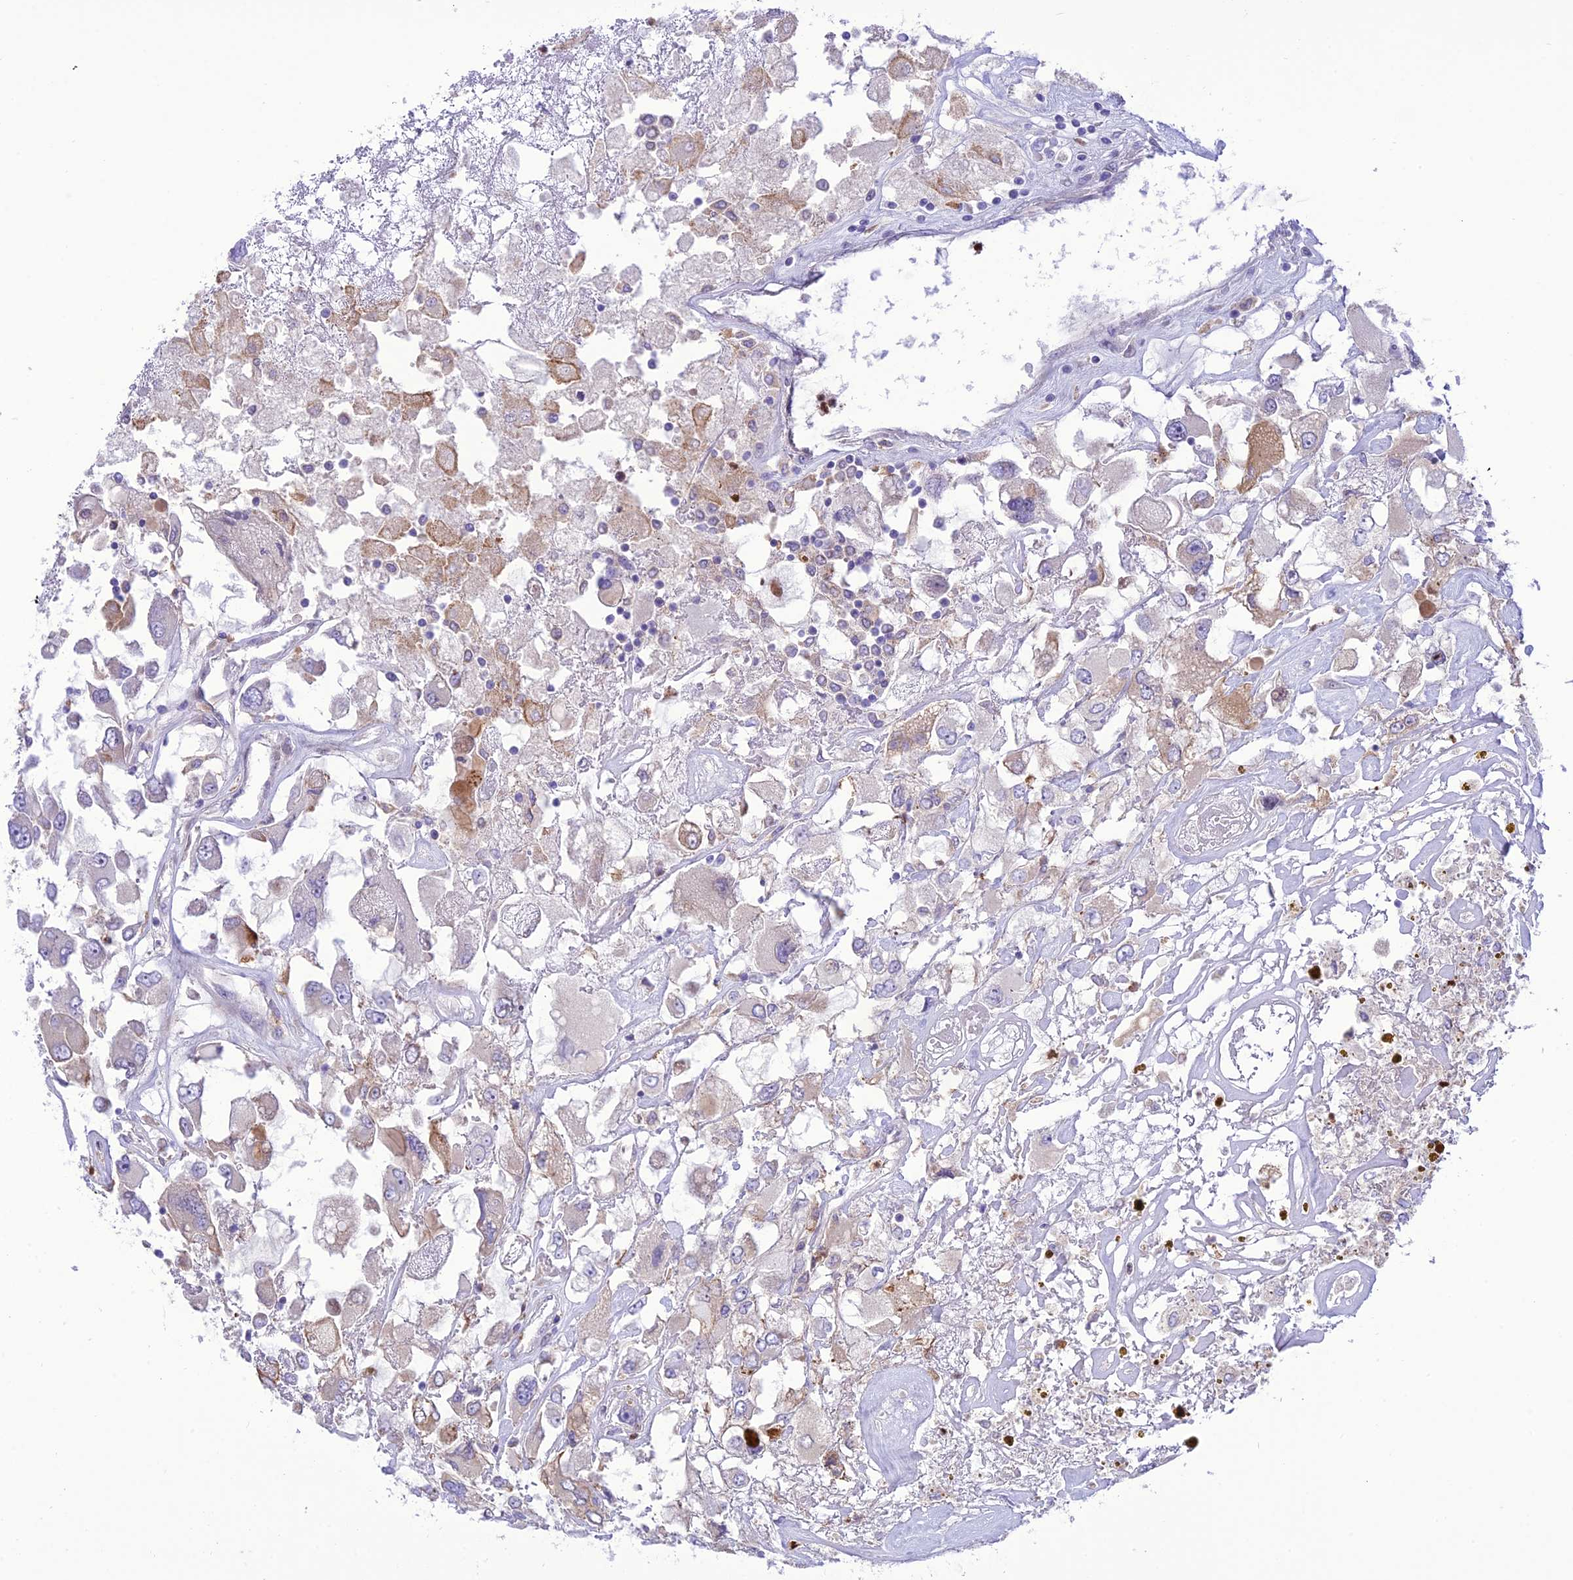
{"staining": {"intensity": "moderate", "quantity": "<25%", "location": "cytoplasmic/membranous"}, "tissue": "renal cancer", "cell_type": "Tumor cells", "image_type": "cancer", "snomed": [{"axis": "morphology", "description": "Adenocarcinoma, NOS"}, {"axis": "topography", "description": "Kidney"}], "caption": "Moderate cytoplasmic/membranous positivity for a protein is identified in approximately <25% of tumor cells of renal adenocarcinoma using immunohistochemistry (IHC).", "gene": "JMY", "patient": {"sex": "female", "age": 52}}